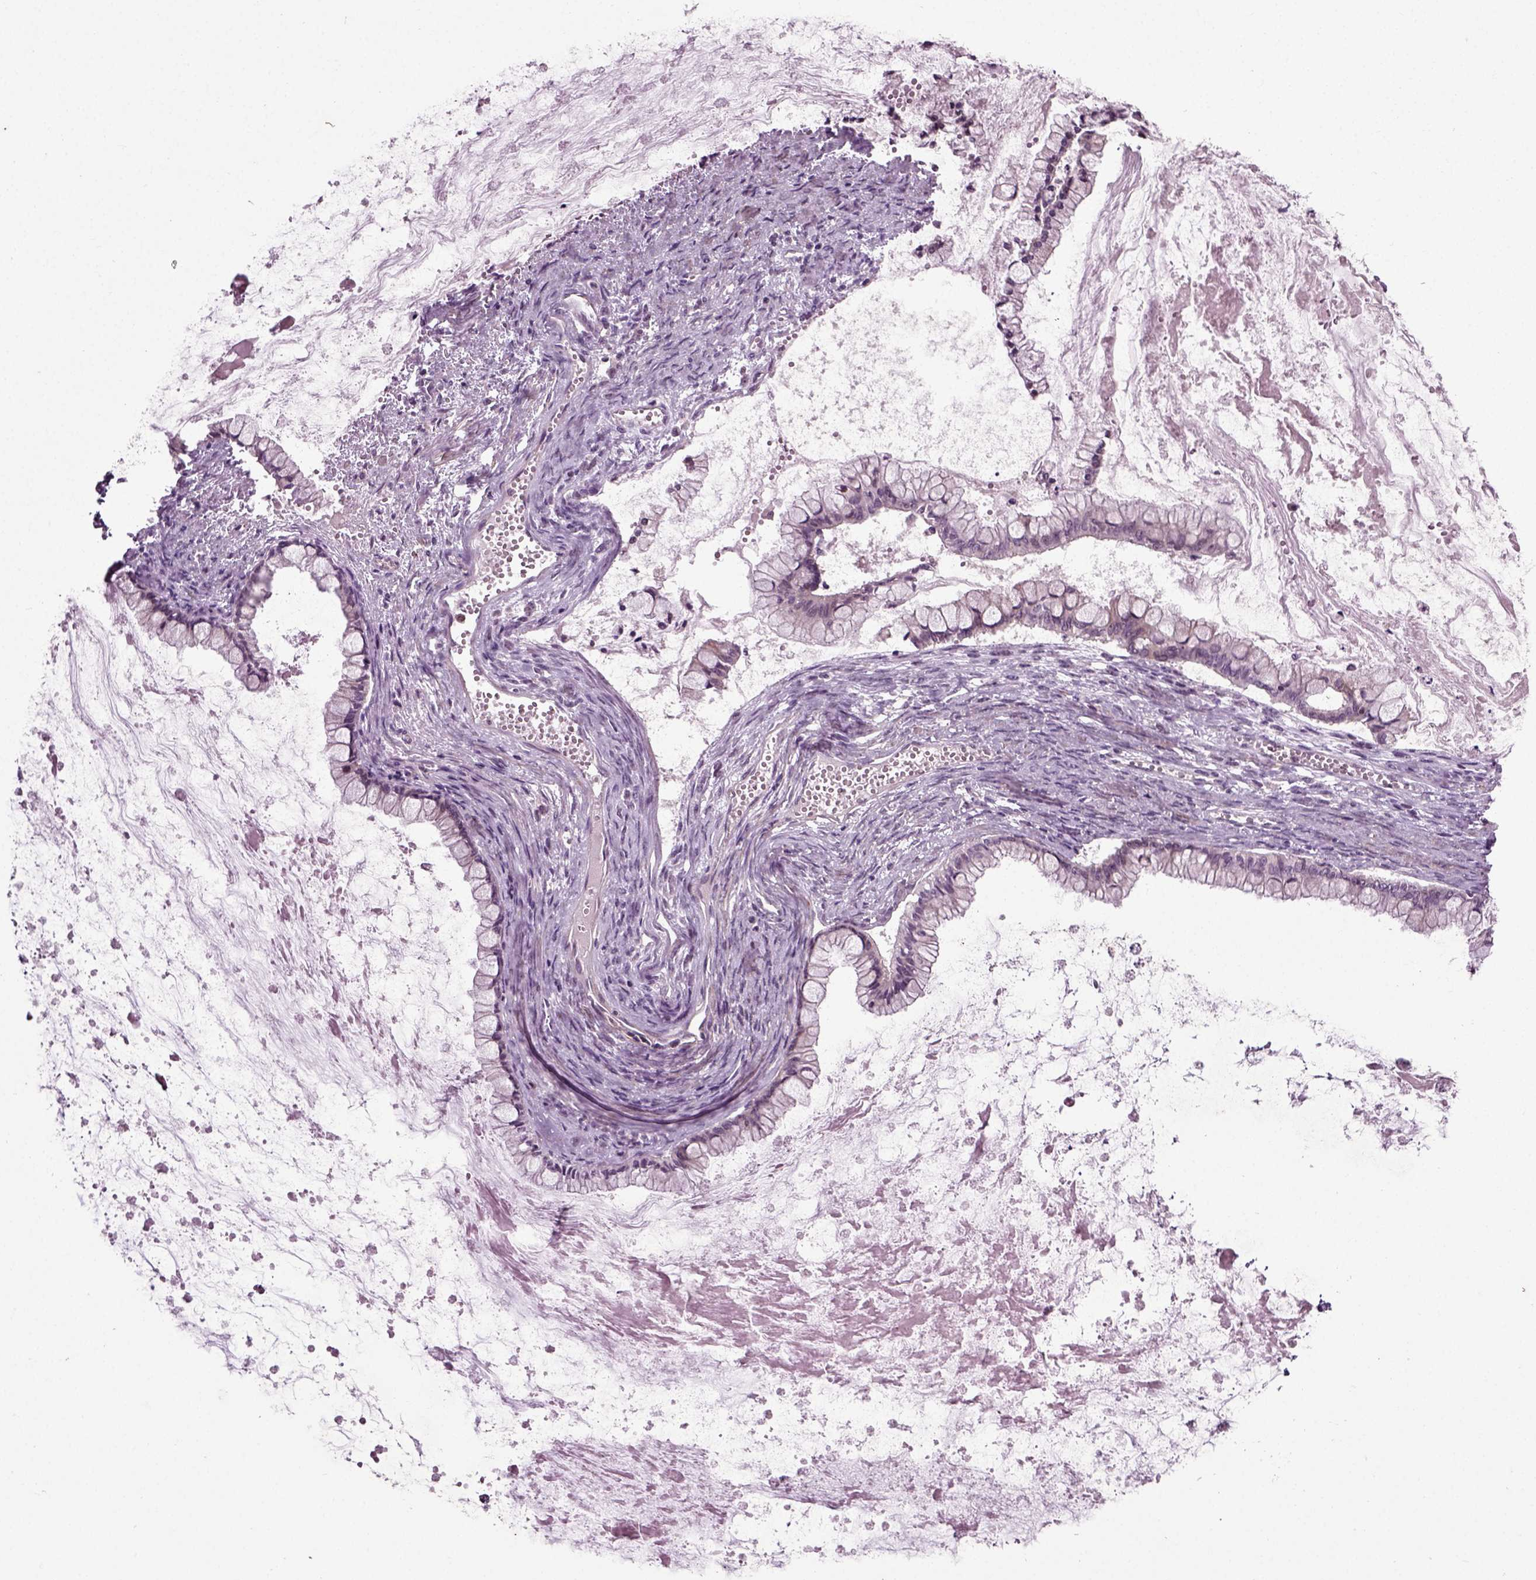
{"staining": {"intensity": "negative", "quantity": "none", "location": "none"}, "tissue": "ovarian cancer", "cell_type": "Tumor cells", "image_type": "cancer", "snomed": [{"axis": "morphology", "description": "Cystadenocarcinoma, mucinous, NOS"}, {"axis": "topography", "description": "Ovary"}], "caption": "This is an immunohistochemistry micrograph of ovarian mucinous cystadenocarcinoma. There is no expression in tumor cells.", "gene": "KNSTRN", "patient": {"sex": "female", "age": 67}}